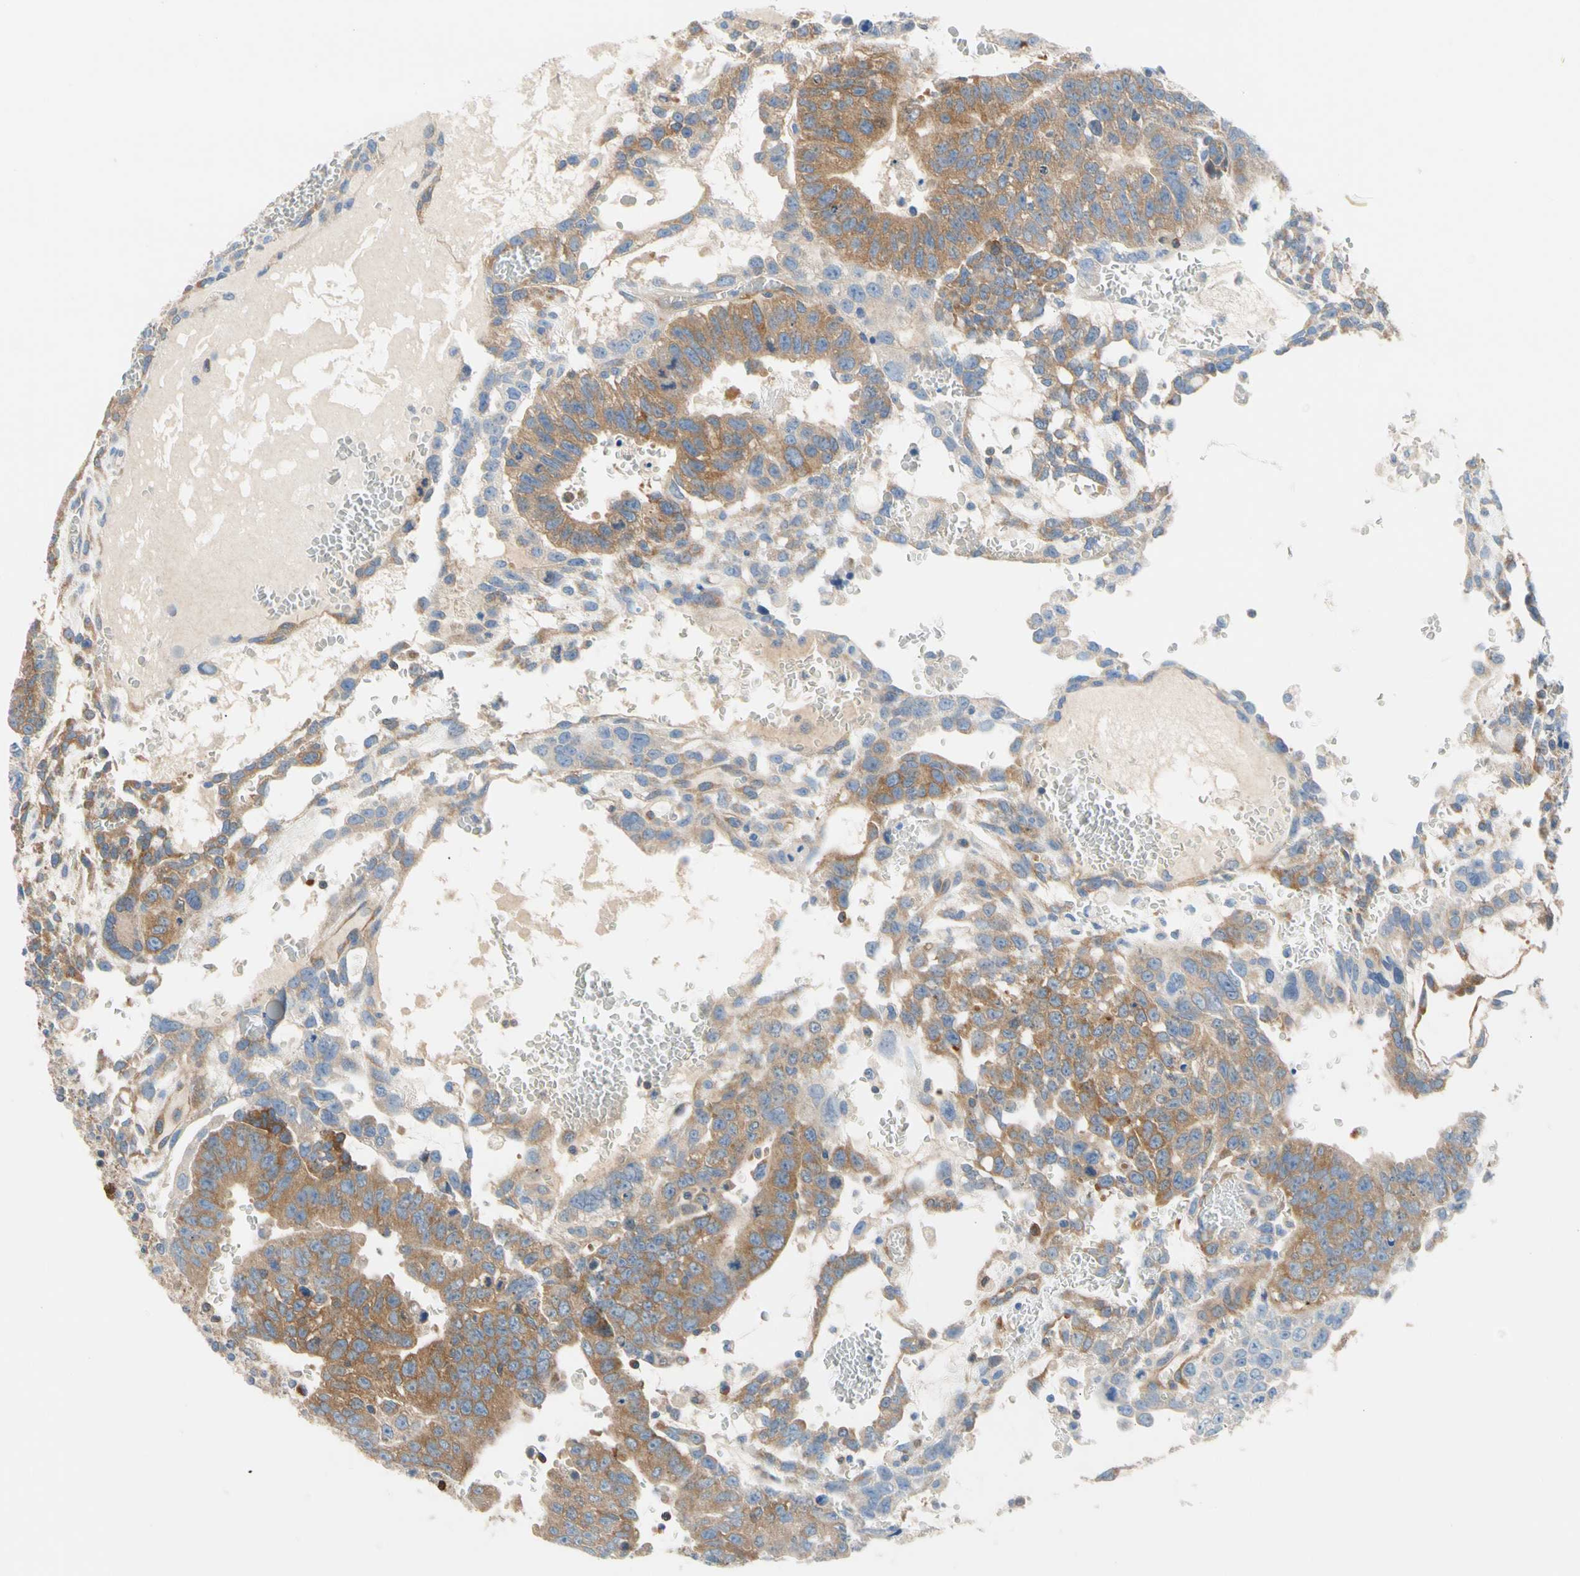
{"staining": {"intensity": "strong", "quantity": ">75%", "location": "cytoplasmic/membranous"}, "tissue": "testis cancer", "cell_type": "Tumor cells", "image_type": "cancer", "snomed": [{"axis": "morphology", "description": "Seminoma, NOS"}, {"axis": "morphology", "description": "Carcinoma, Embryonal, NOS"}, {"axis": "topography", "description": "Testis"}], "caption": "Immunohistochemistry micrograph of testis cancer (embryonal carcinoma) stained for a protein (brown), which reveals high levels of strong cytoplasmic/membranous staining in approximately >75% of tumor cells.", "gene": "GPHN", "patient": {"sex": "male", "age": 52}}